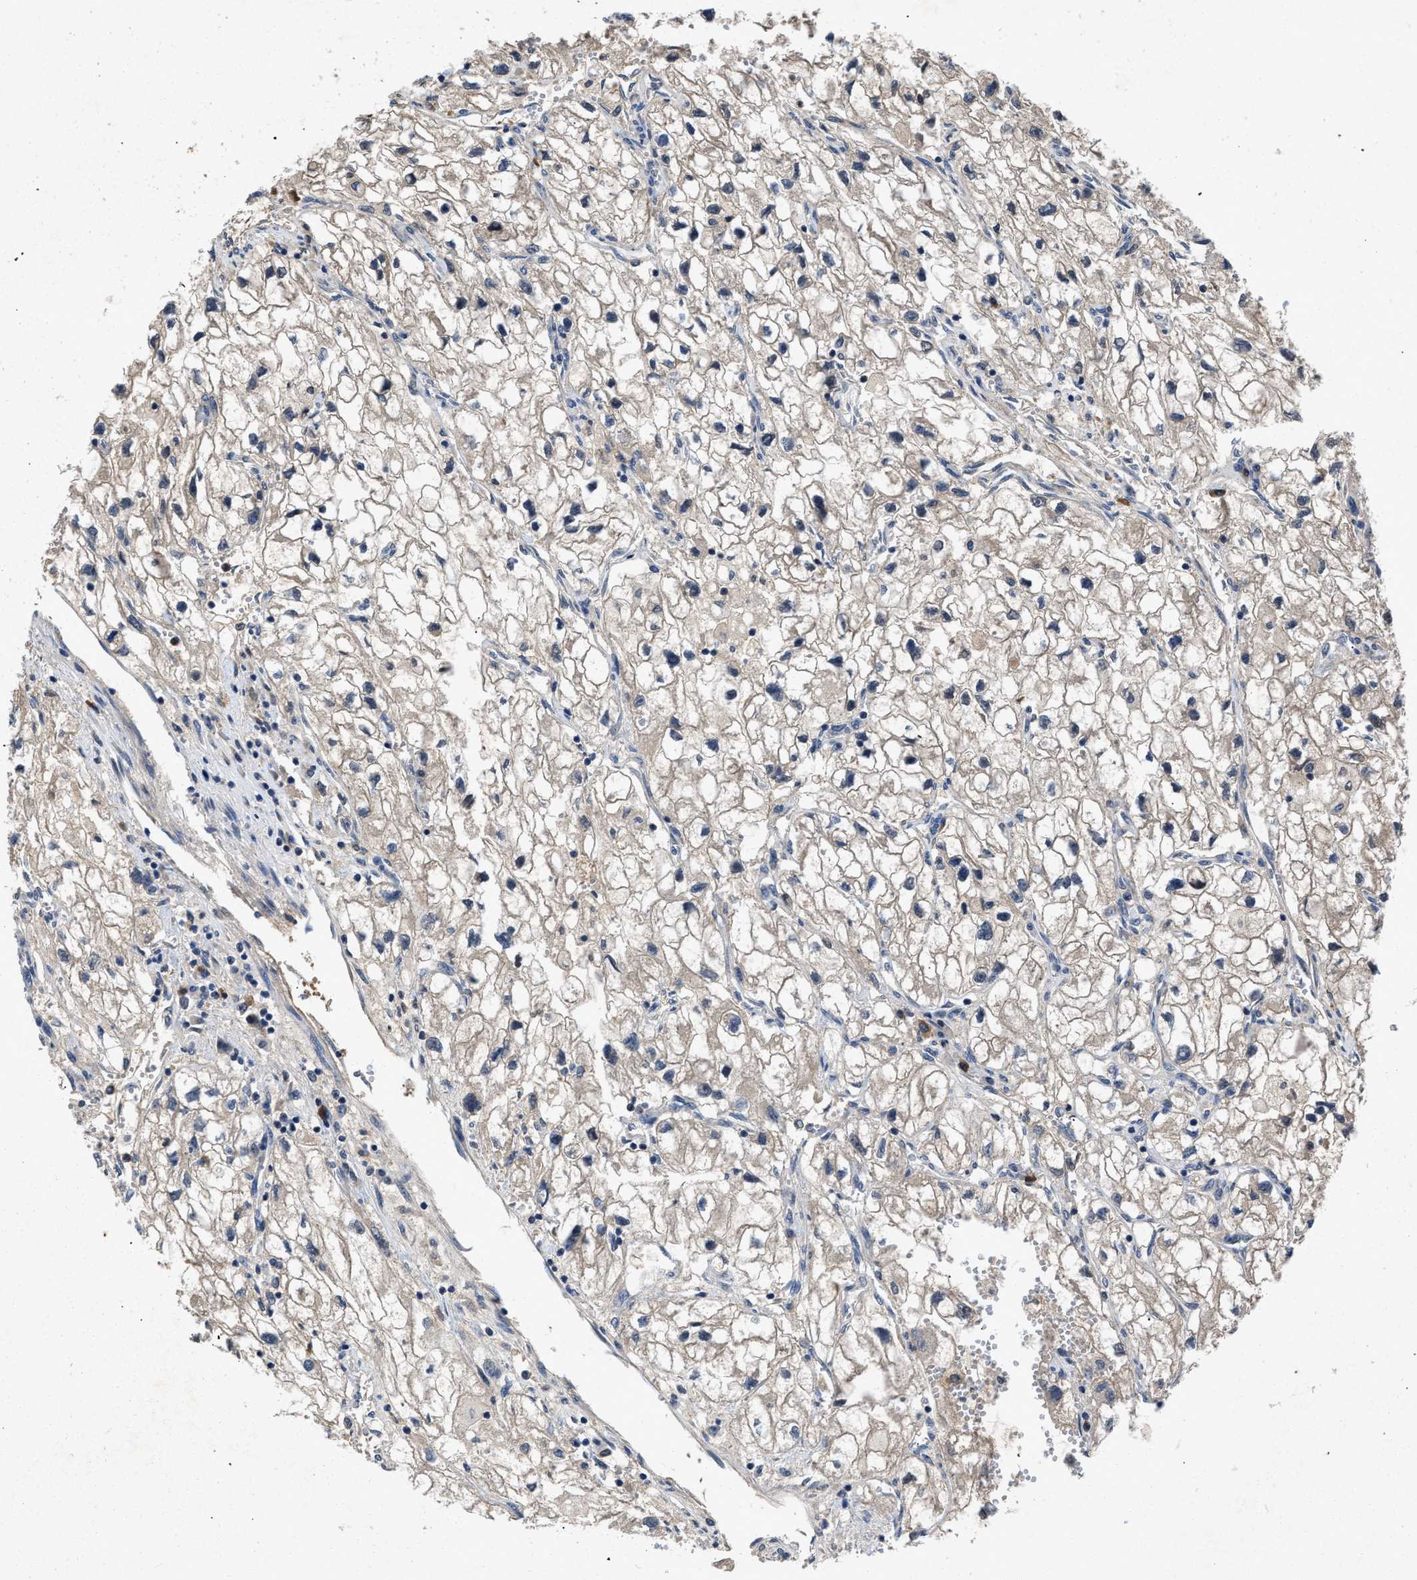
{"staining": {"intensity": "weak", "quantity": ">75%", "location": "cytoplasmic/membranous"}, "tissue": "renal cancer", "cell_type": "Tumor cells", "image_type": "cancer", "snomed": [{"axis": "morphology", "description": "Adenocarcinoma, NOS"}, {"axis": "topography", "description": "Kidney"}], "caption": "Renal adenocarcinoma was stained to show a protein in brown. There is low levels of weak cytoplasmic/membranous positivity in about >75% of tumor cells. (brown staining indicates protein expression, while blue staining denotes nuclei).", "gene": "VPS4A", "patient": {"sex": "female", "age": 70}}